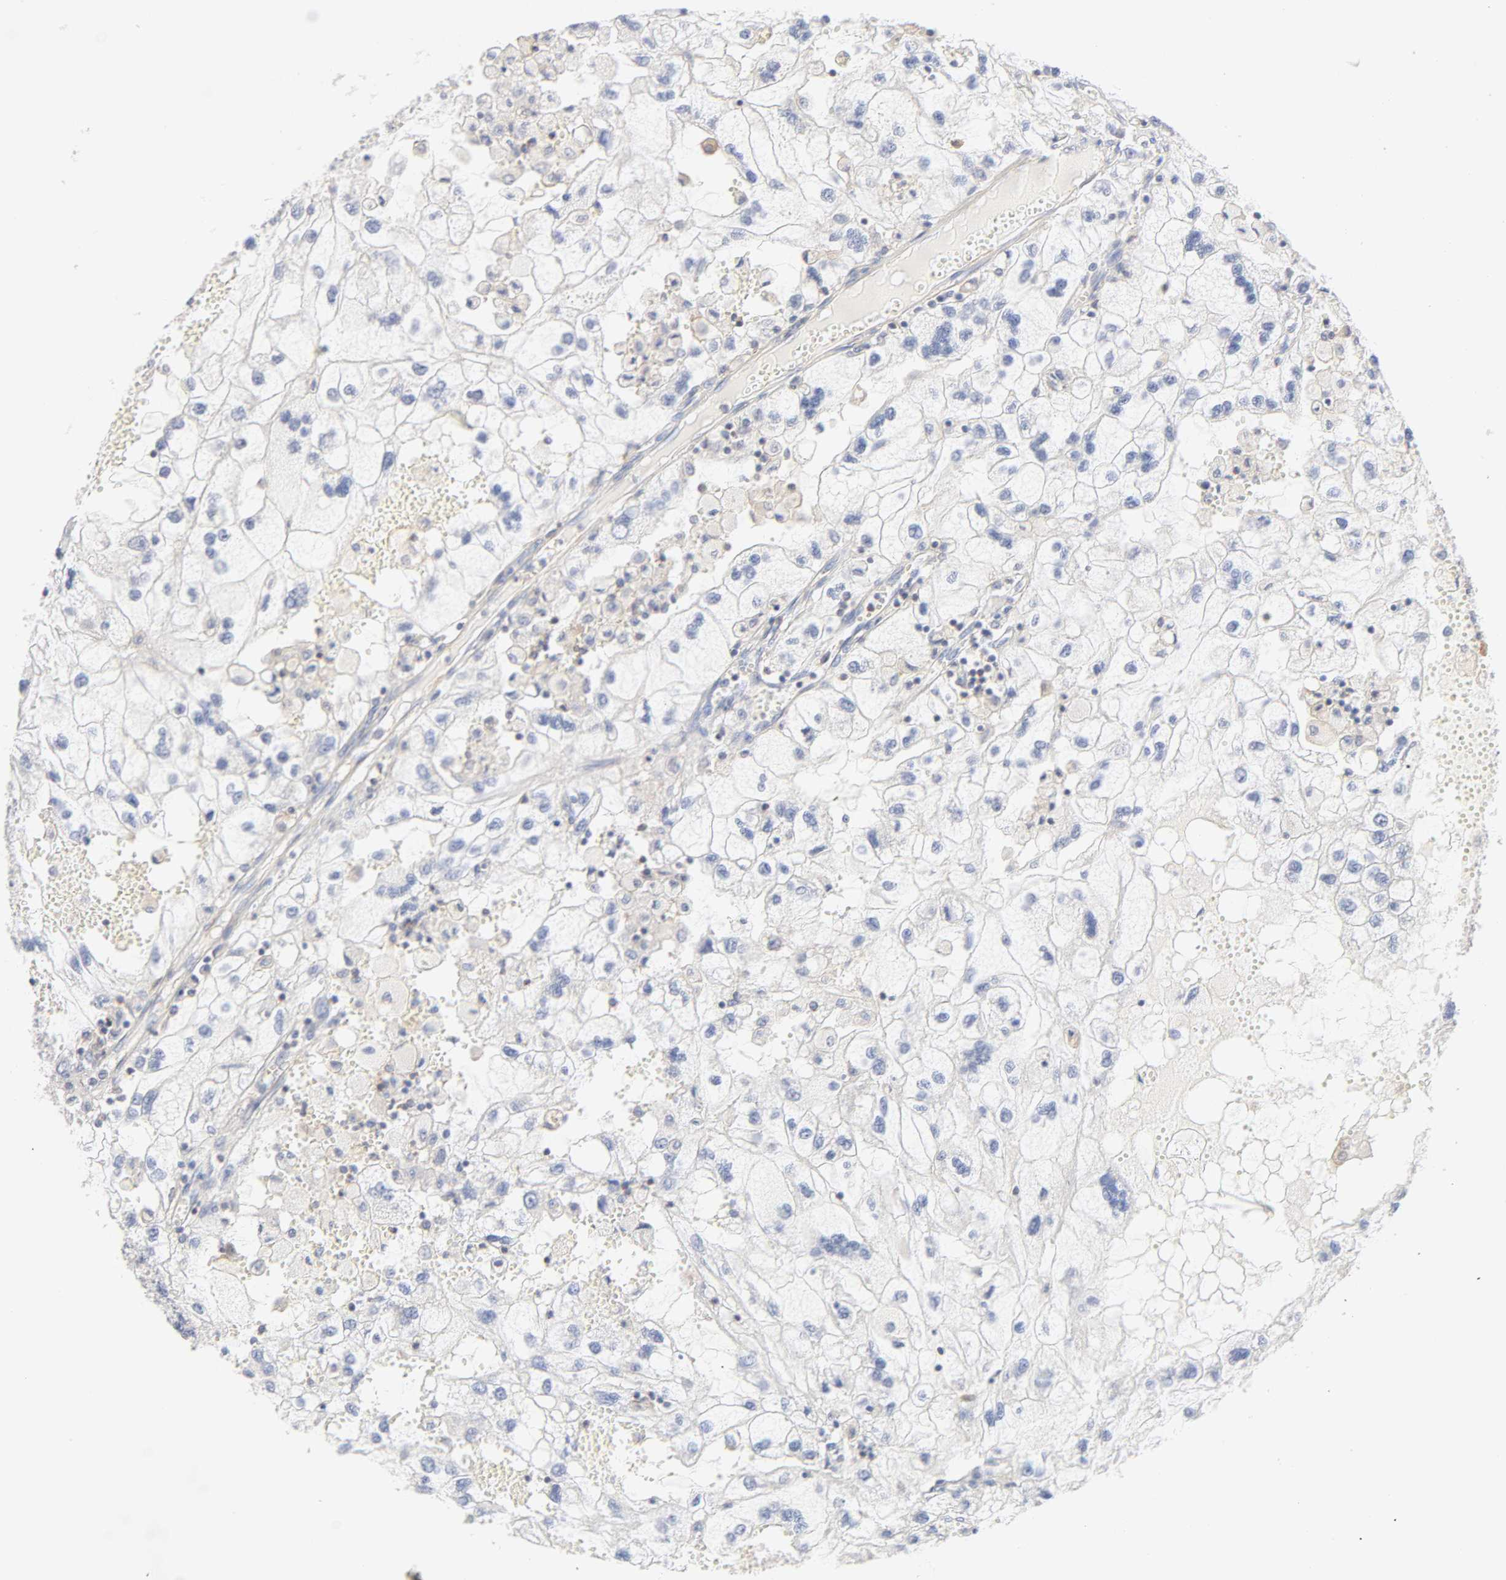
{"staining": {"intensity": "negative", "quantity": "none", "location": "none"}, "tissue": "renal cancer", "cell_type": "Tumor cells", "image_type": "cancer", "snomed": [{"axis": "morphology", "description": "Normal tissue, NOS"}, {"axis": "morphology", "description": "Adenocarcinoma, NOS"}, {"axis": "topography", "description": "Kidney"}], "caption": "Tumor cells show no significant positivity in adenocarcinoma (renal).", "gene": "STRN3", "patient": {"sex": "male", "age": 71}}